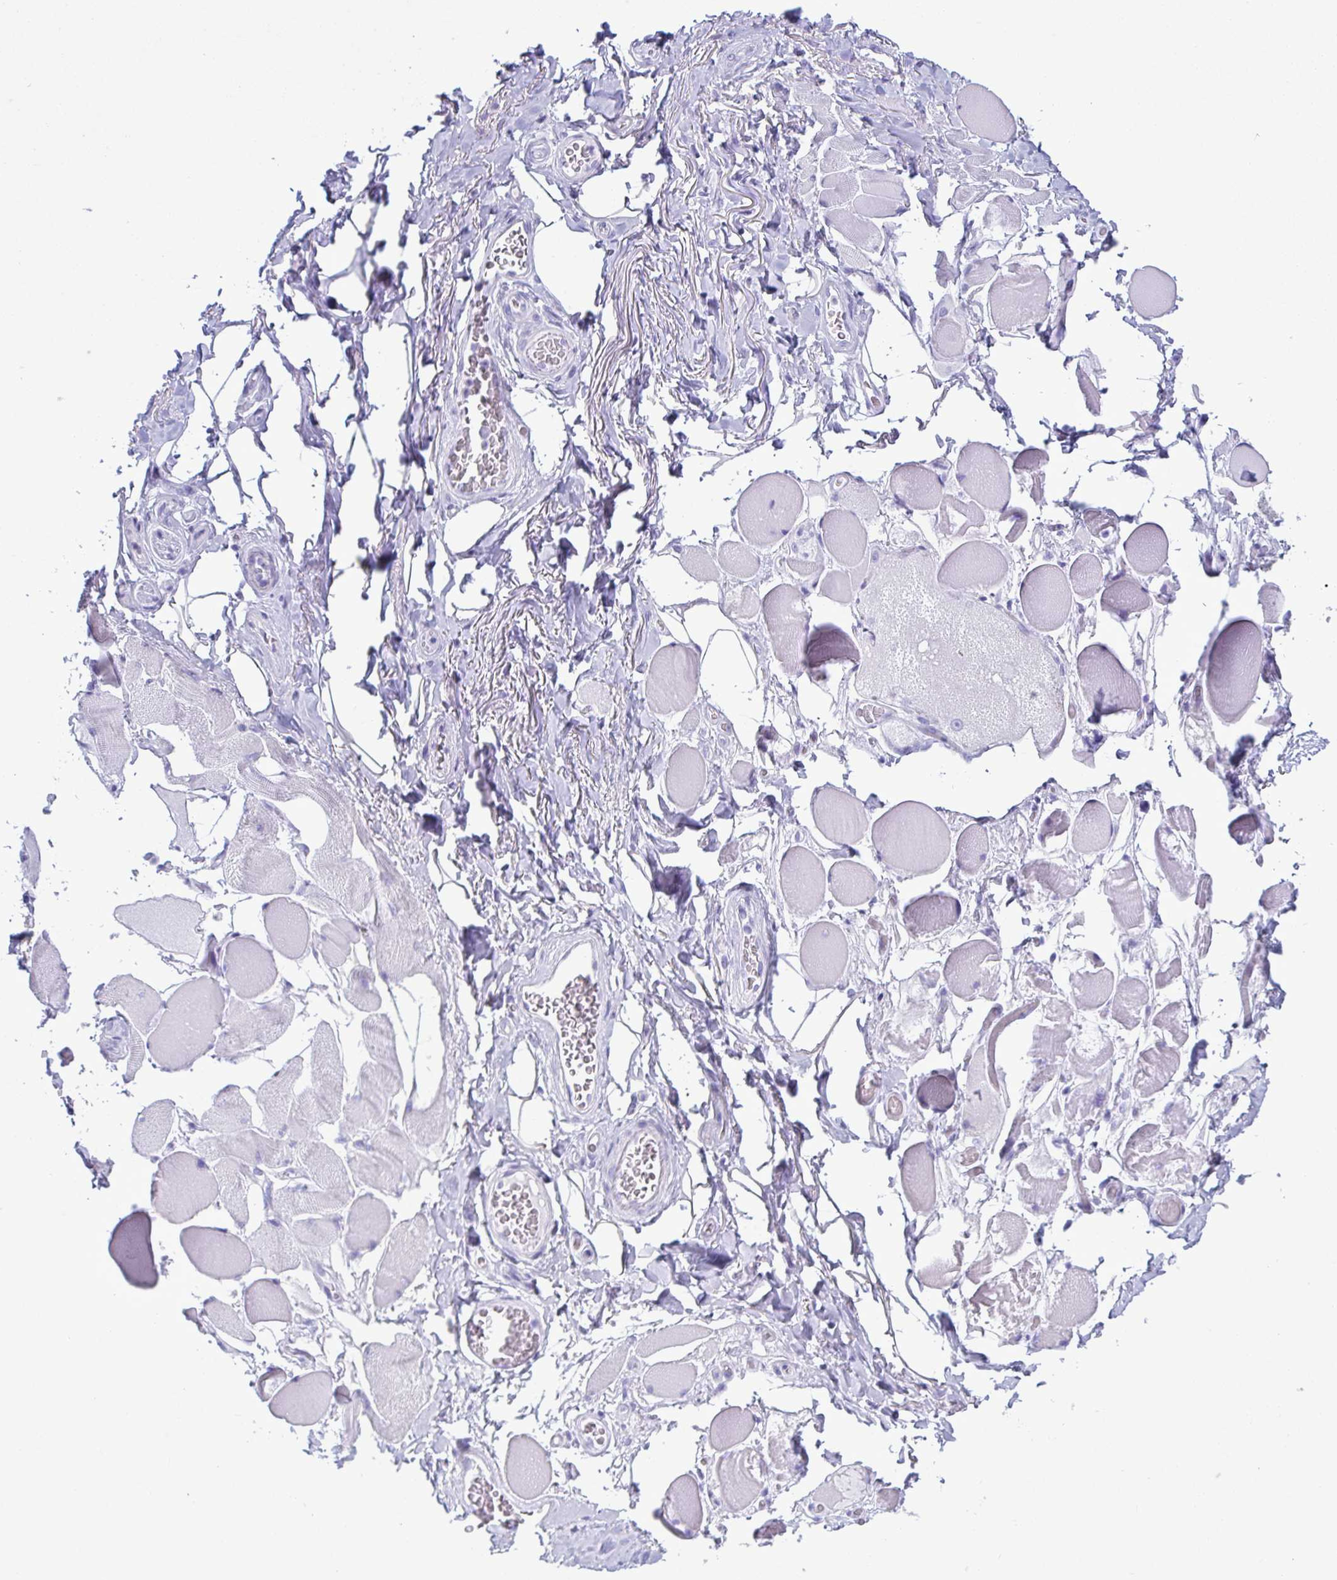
{"staining": {"intensity": "negative", "quantity": "none", "location": "none"}, "tissue": "skeletal muscle", "cell_type": "Myocytes", "image_type": "normal", "snomed": [{"axis": "morphology", "description": "Normal tissue, NOS"}, {"axis": "topography", "description": "Skeletal muscle"}, {"axis": "topography", "description": "Anal"}, {"axis": "topography", "description": "Peripheral nerve tissue"}], "caption": "Protein analysis of normal skeletal muscle reveals no significant staining in myocytes. (IHC, brightfield microscopy, high magnification).", "gene": "LTF", "patient": {"sex": "male", "age": 53}}